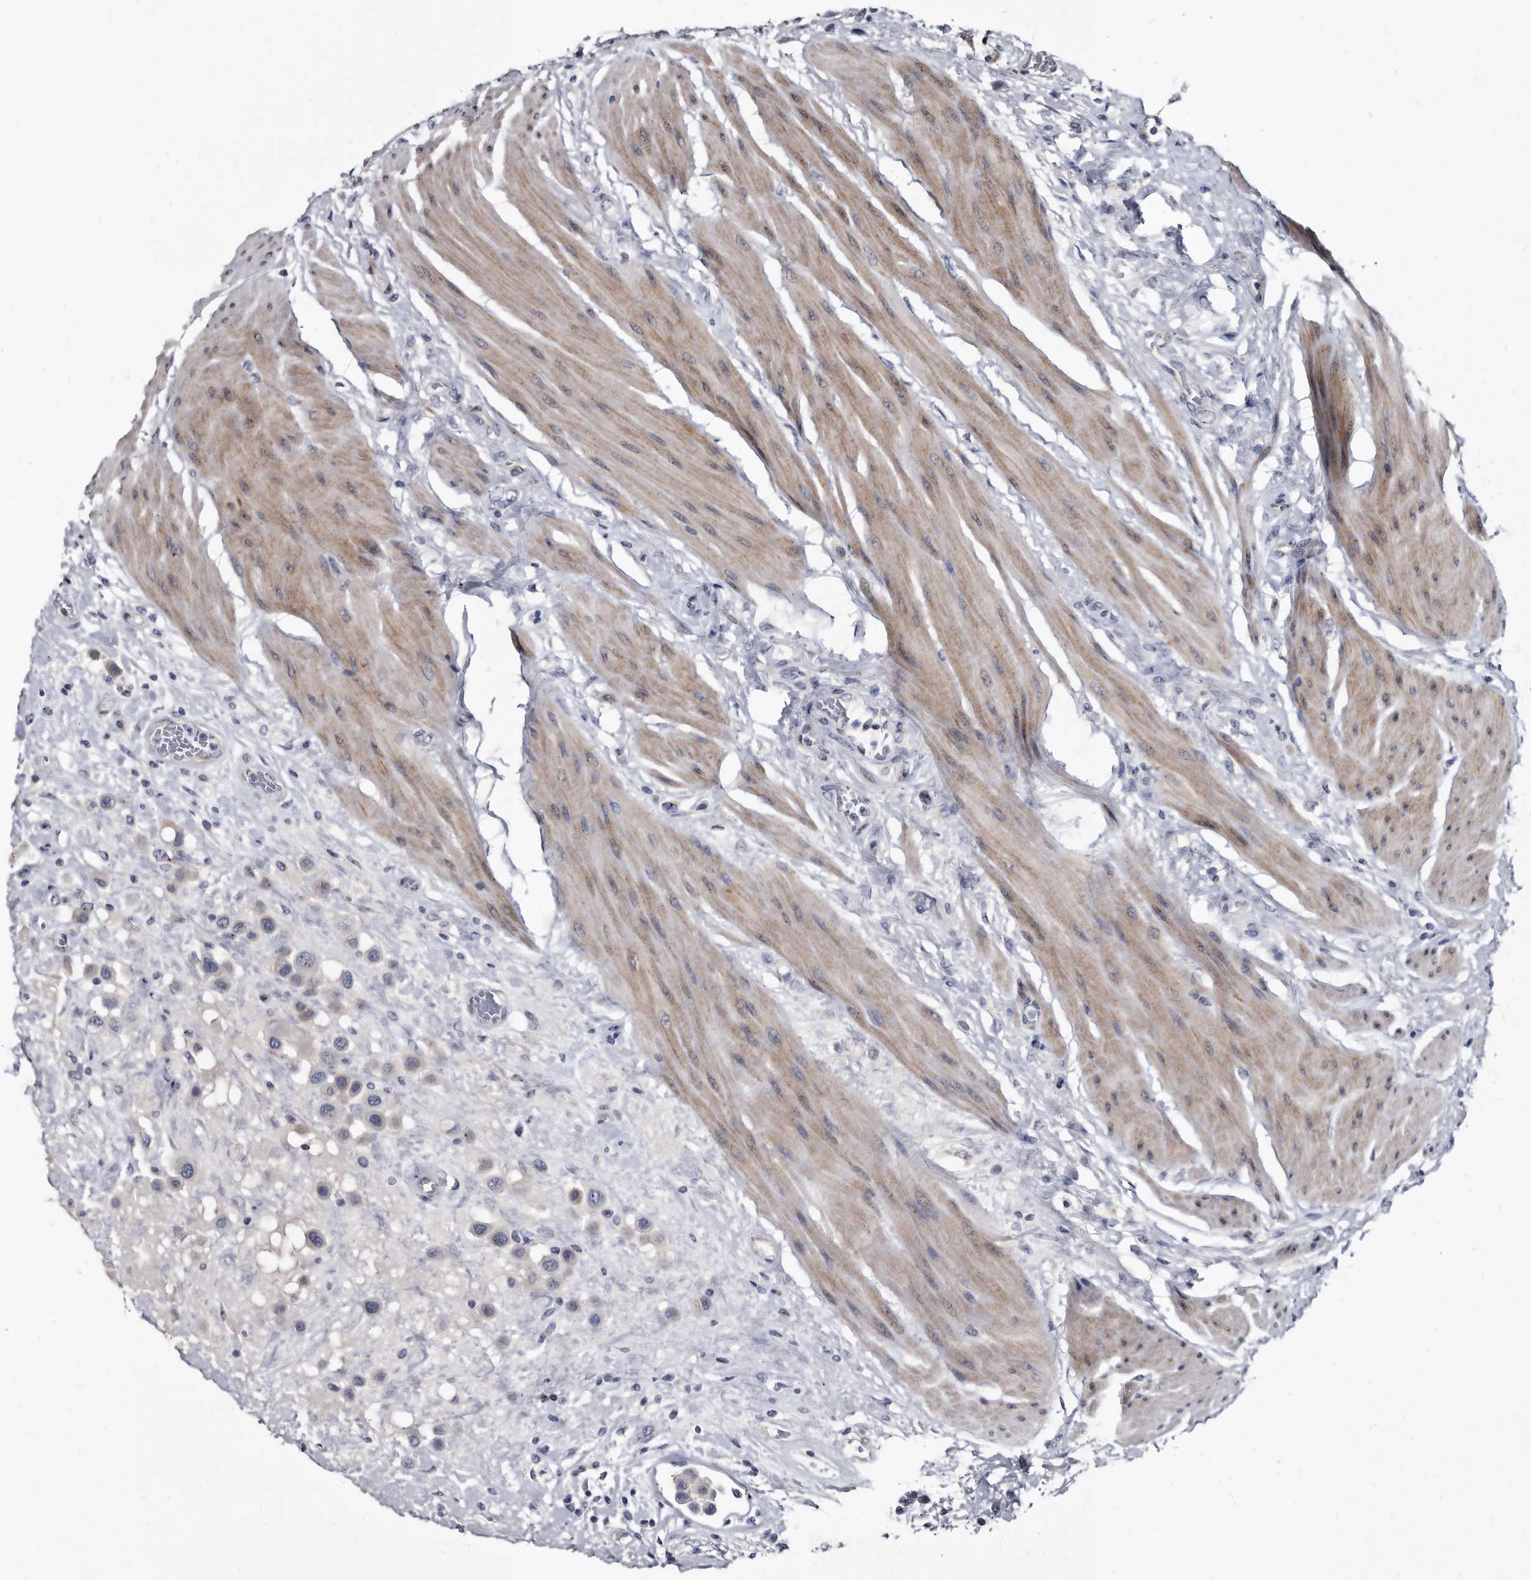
{"staining": {"intensity": "negative", "quantity": "none", "location": "none"}, "tissue": "urothelial cancer", "cell_type": "Tumor cells", "image_type": "cancer", "snomed": [{"axis": "morphology", "description": "Urothelial carcinoma, High grade"}, {"axis": "topography", "description": "Urinary bladder"}], "caption": "This is a histopathology image of immunohistochemistry (IHC) staining of urothelial carcinoma (high-grade), which shows no expression in tumor cells.", "gene": "PRSS8", "patient": {"sex": "male", "age": 50}}